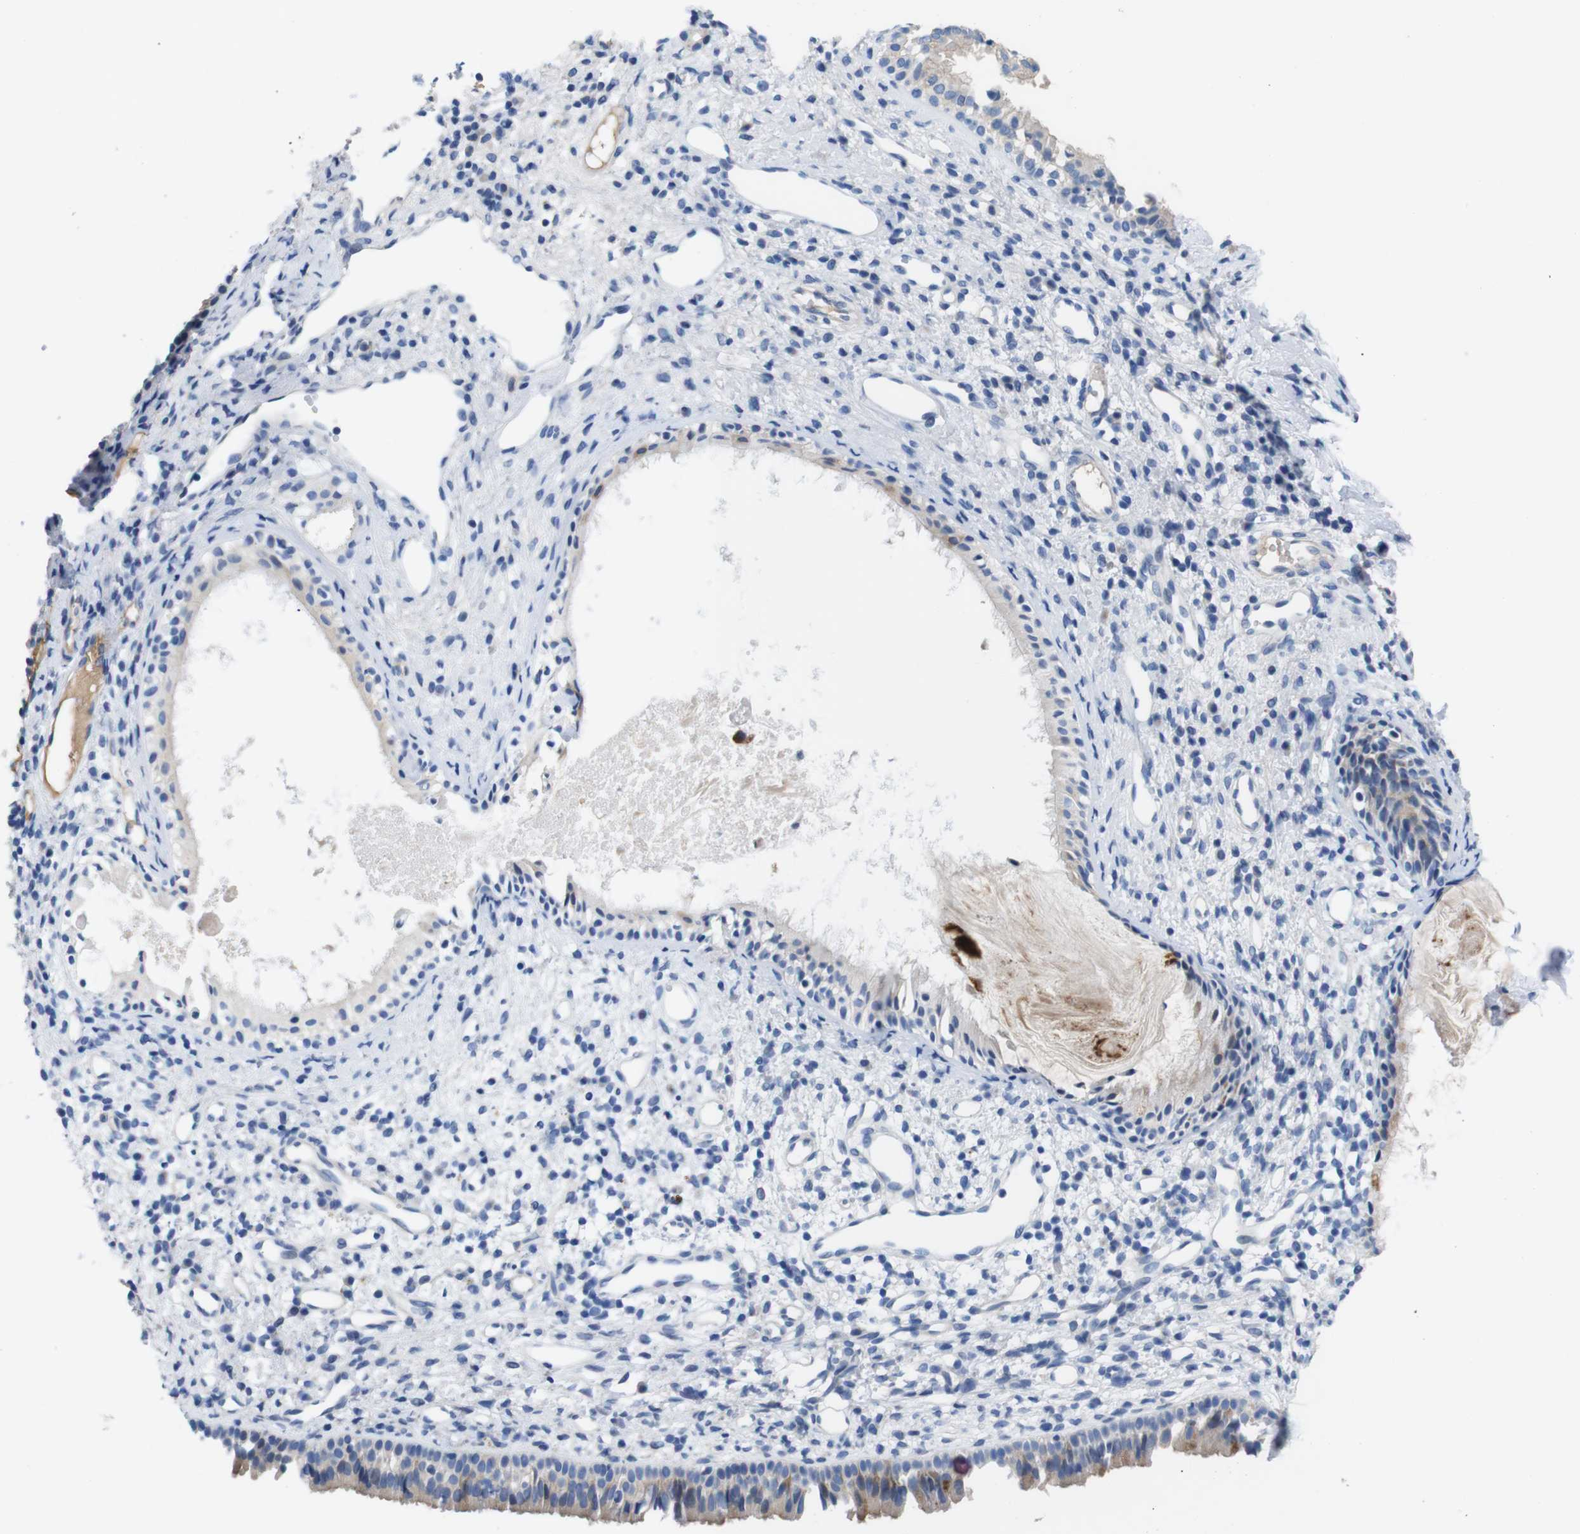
{"staining": {"intensity": "strong", "quantity": ">75%", "location": "cytoplasmic/membranous"}, "tissue": "nasopharynx", "cell_type": "Respiratory epithelial cells", "image_type": "normal", "snomed": [{"axis": "morphology", "description": "Normal tissue, NOS"}, {"axis": "topography", "description": "Nasopharynx"}], "caption": "Protein expression analysis of normal human nasopharynx reveals strong cytoplasmic/membranous staining in about >75% of respiratory epithelial cells. The staining is performed using DAB brown chromogen to label protein expression. The nuclei are counter-stained blue using hematoxylin.", "gene": "C1RL", "patient": {"sex": "male", "age": 22}}